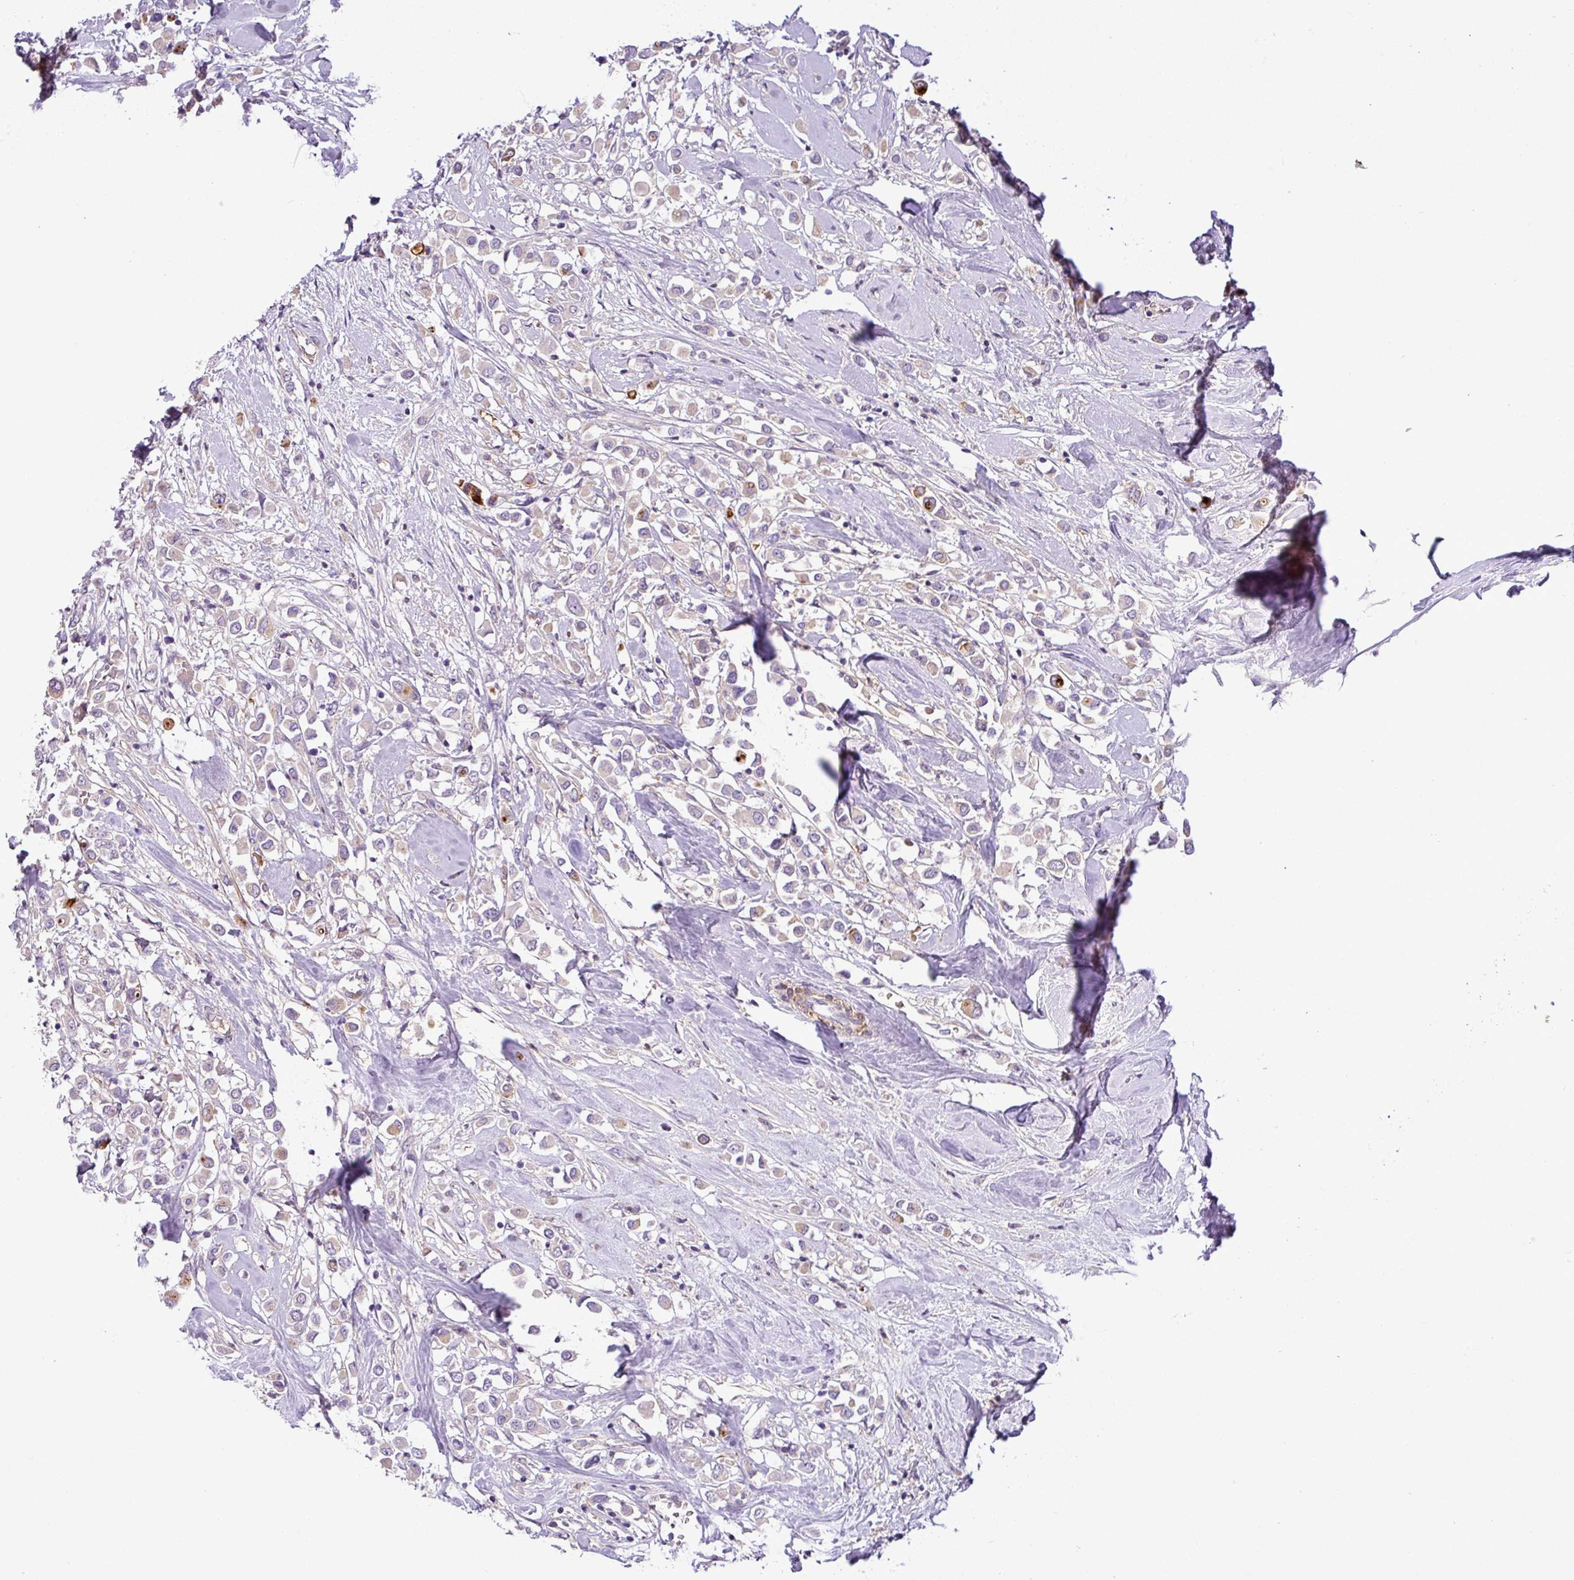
{"staining": {"intensity": "negative", "quantity": "none", "location": "none"}, "tissue": "breast cancer", "cell_type": "Tumor cells", "image_type": "cancer", "snomed": [{"axis": "morphology", "description": "Duct carcinoma"}, {"axis": "topography", "description": "Breast"}], "caption": "Tumor cells show no significant positivity in breast intraductal carcinoma. The staining was performed using DAB to visualize the protein expression in brown, while the nuclei were stained in blue with hematoxylin (Magnification: 20x).", "gene": "NBEAL2", "patient": {"sex": "female", "age": 61}}